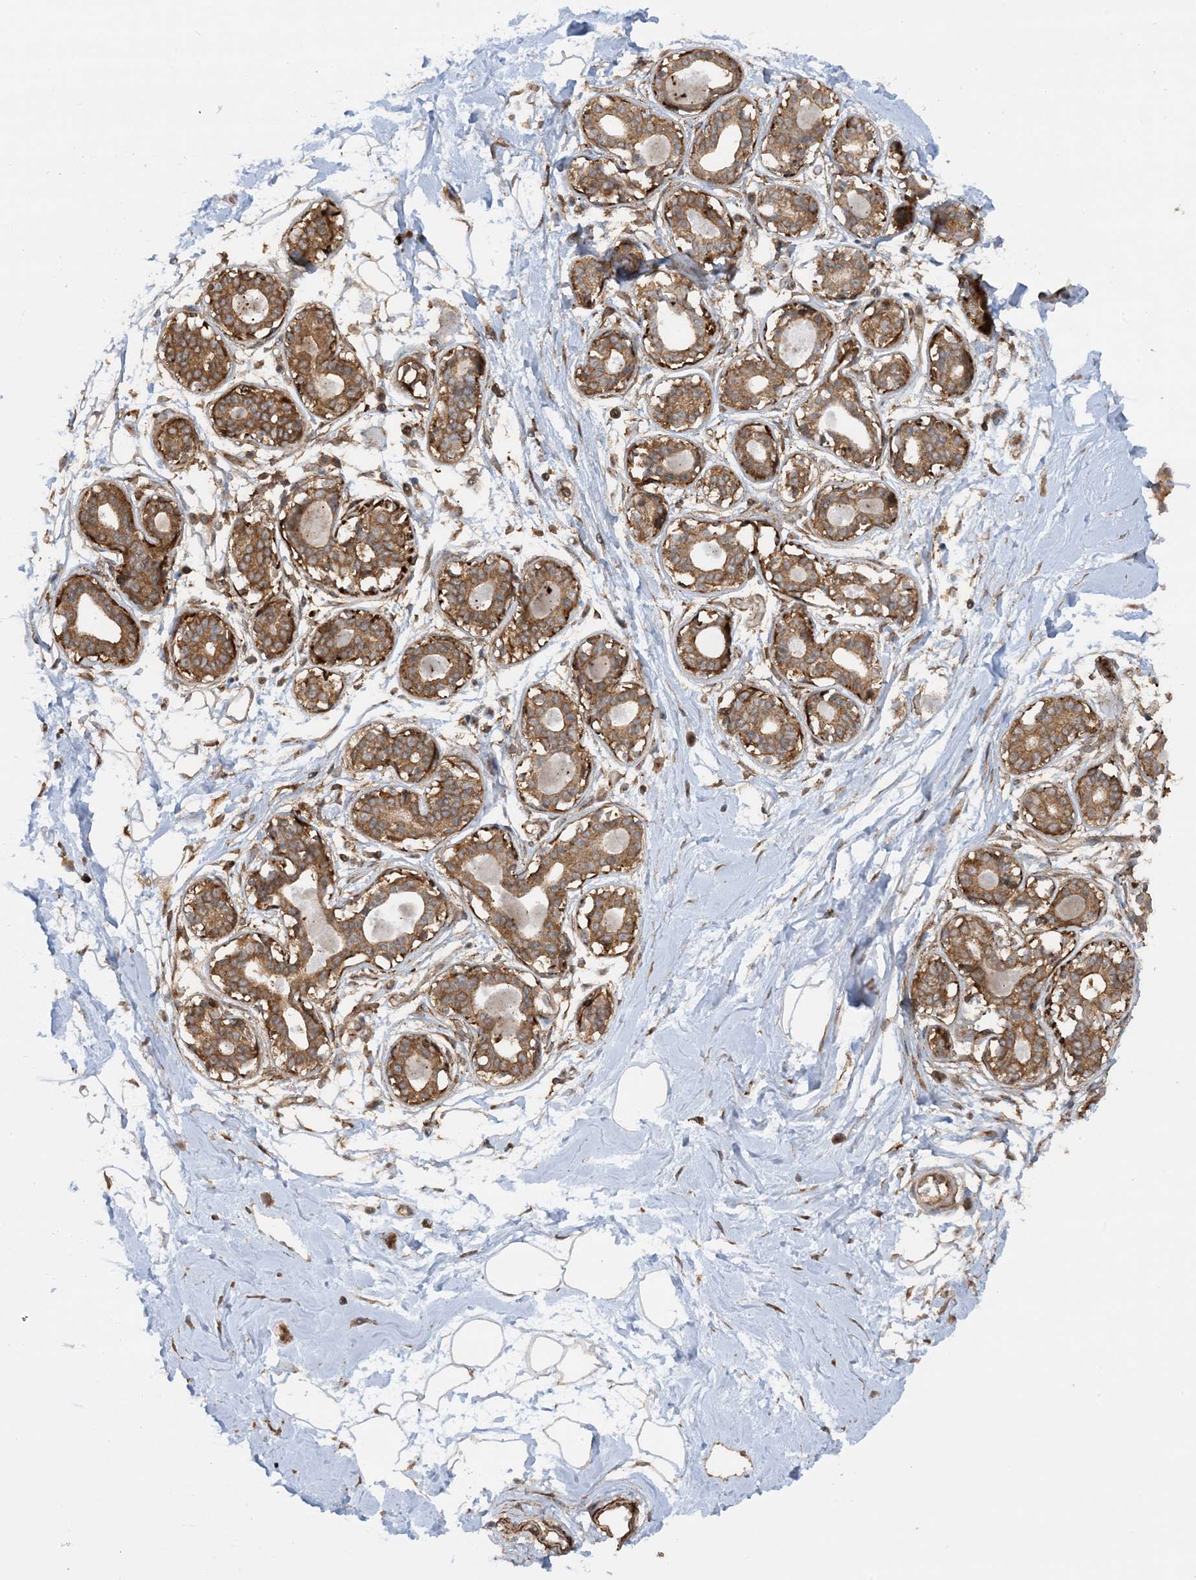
{"staining": {"intensity": "moderate", "quantity": ">75%", "location": "cytoplasmic/membranous"}, "tissue": "breast", "cell_type": "Adipocytes", "image_type": "normal", "snomed": [{"axis": "morphology", "description": "Normal tissue, NOS"}, {"axis": "topography", "description": "Breast"}], "caption": "Brown immunohistochemical staining in unremarkable human breast shows moderate cytoplasmic/membranous staining in about >75% of adipocytes. Ihc stains the protein in brown and the nuclei are stained blue.", "gene": "STAM2", "patient": {"sex": "female", "age": 45}}